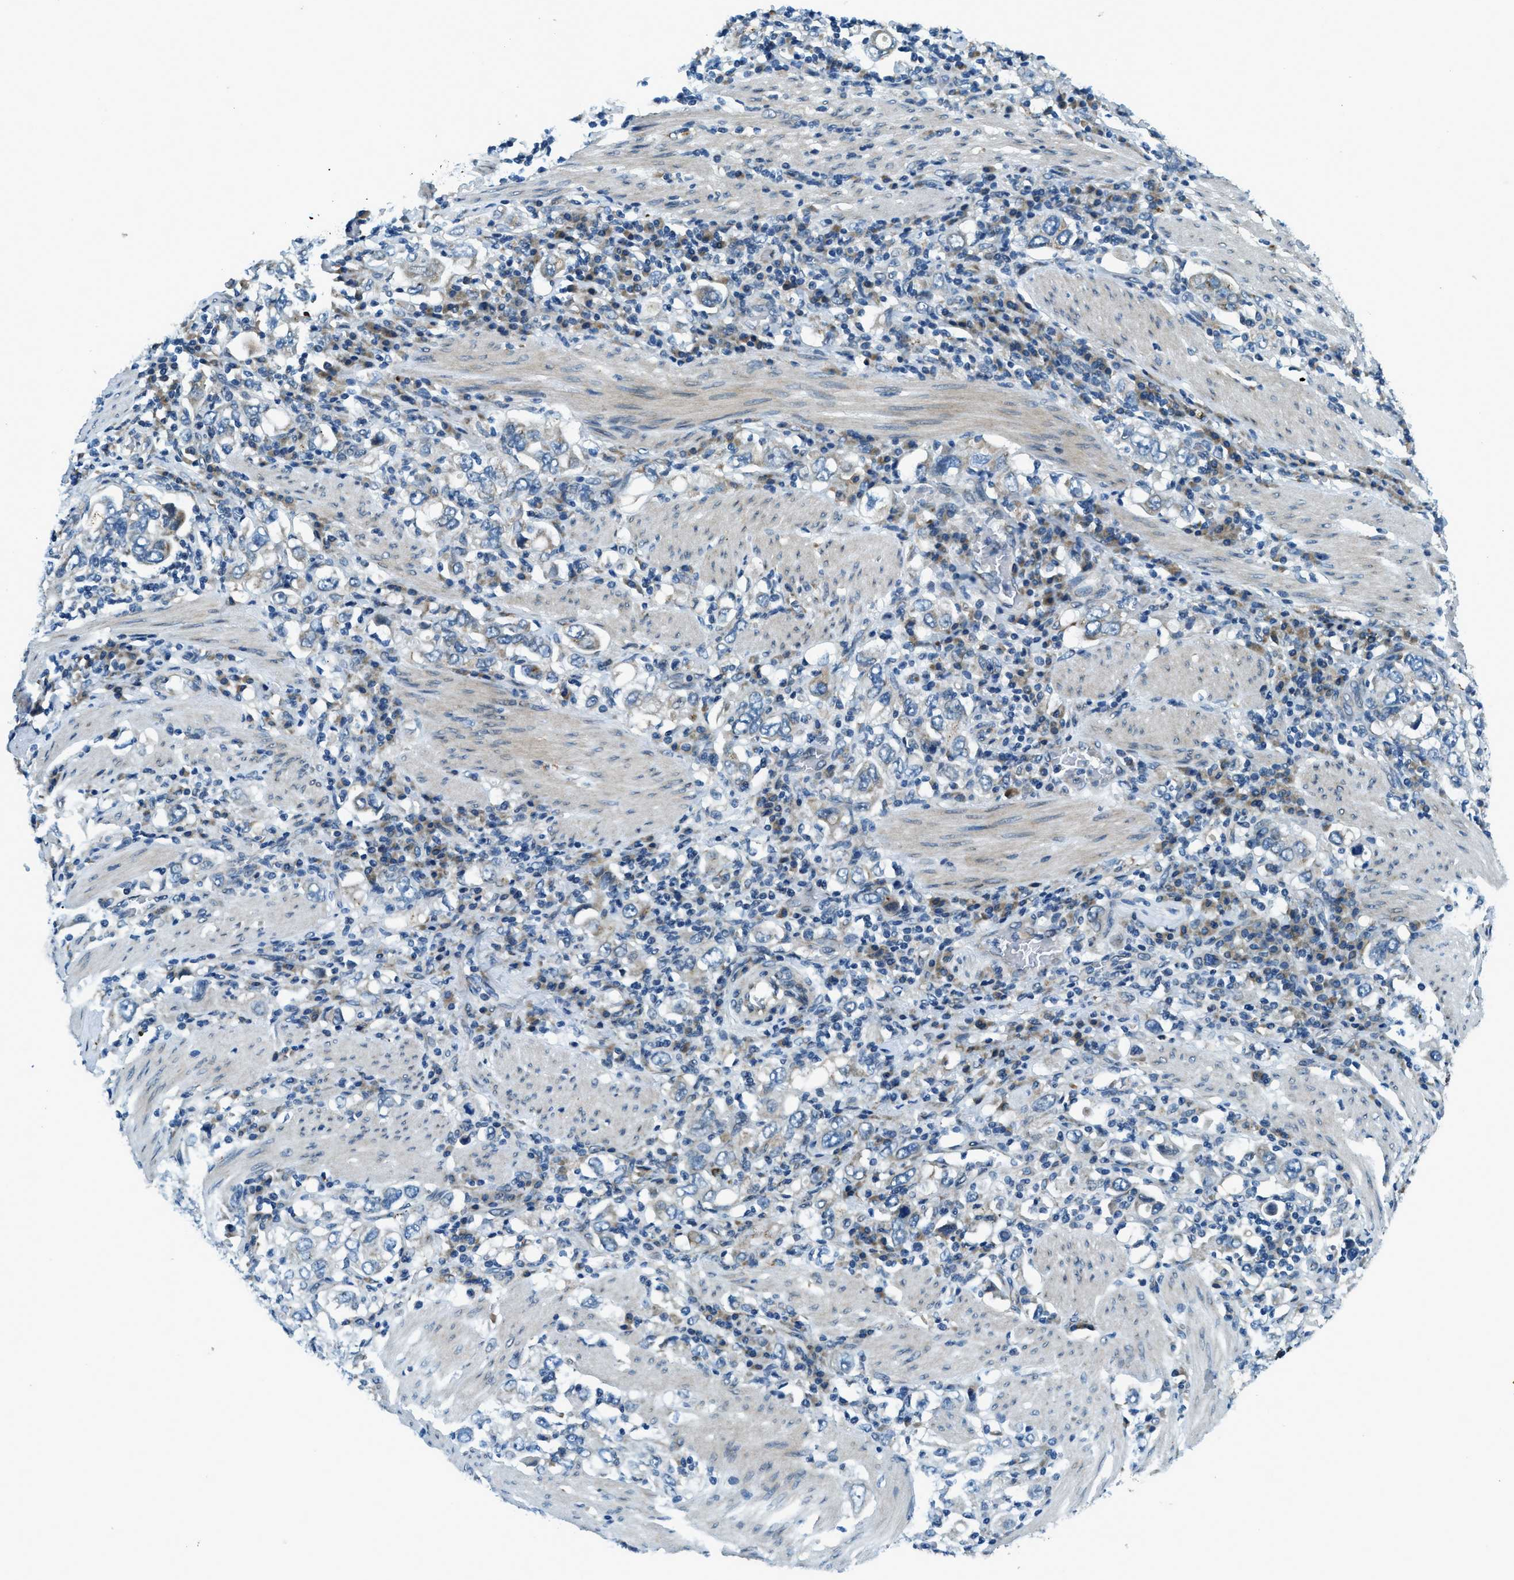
{"staining": {"intensity": "negative", "quantity": "none", "location": "none"}, "tissue": "stomach cancer", "cell_type": "Tumor cells", "image_type": "cancer", "snomed": [{"axis": "morphology", "description": "Adenocarcinoma, NOS"}, {"axis": "topography", "description": "Stomach, upper"}], "caption": "There is no significant positivity in tumor cells of stomach cancer (adenocarcinoma).", "gene": "GINM1", "patient": {"sex": "male", "age": 62}}